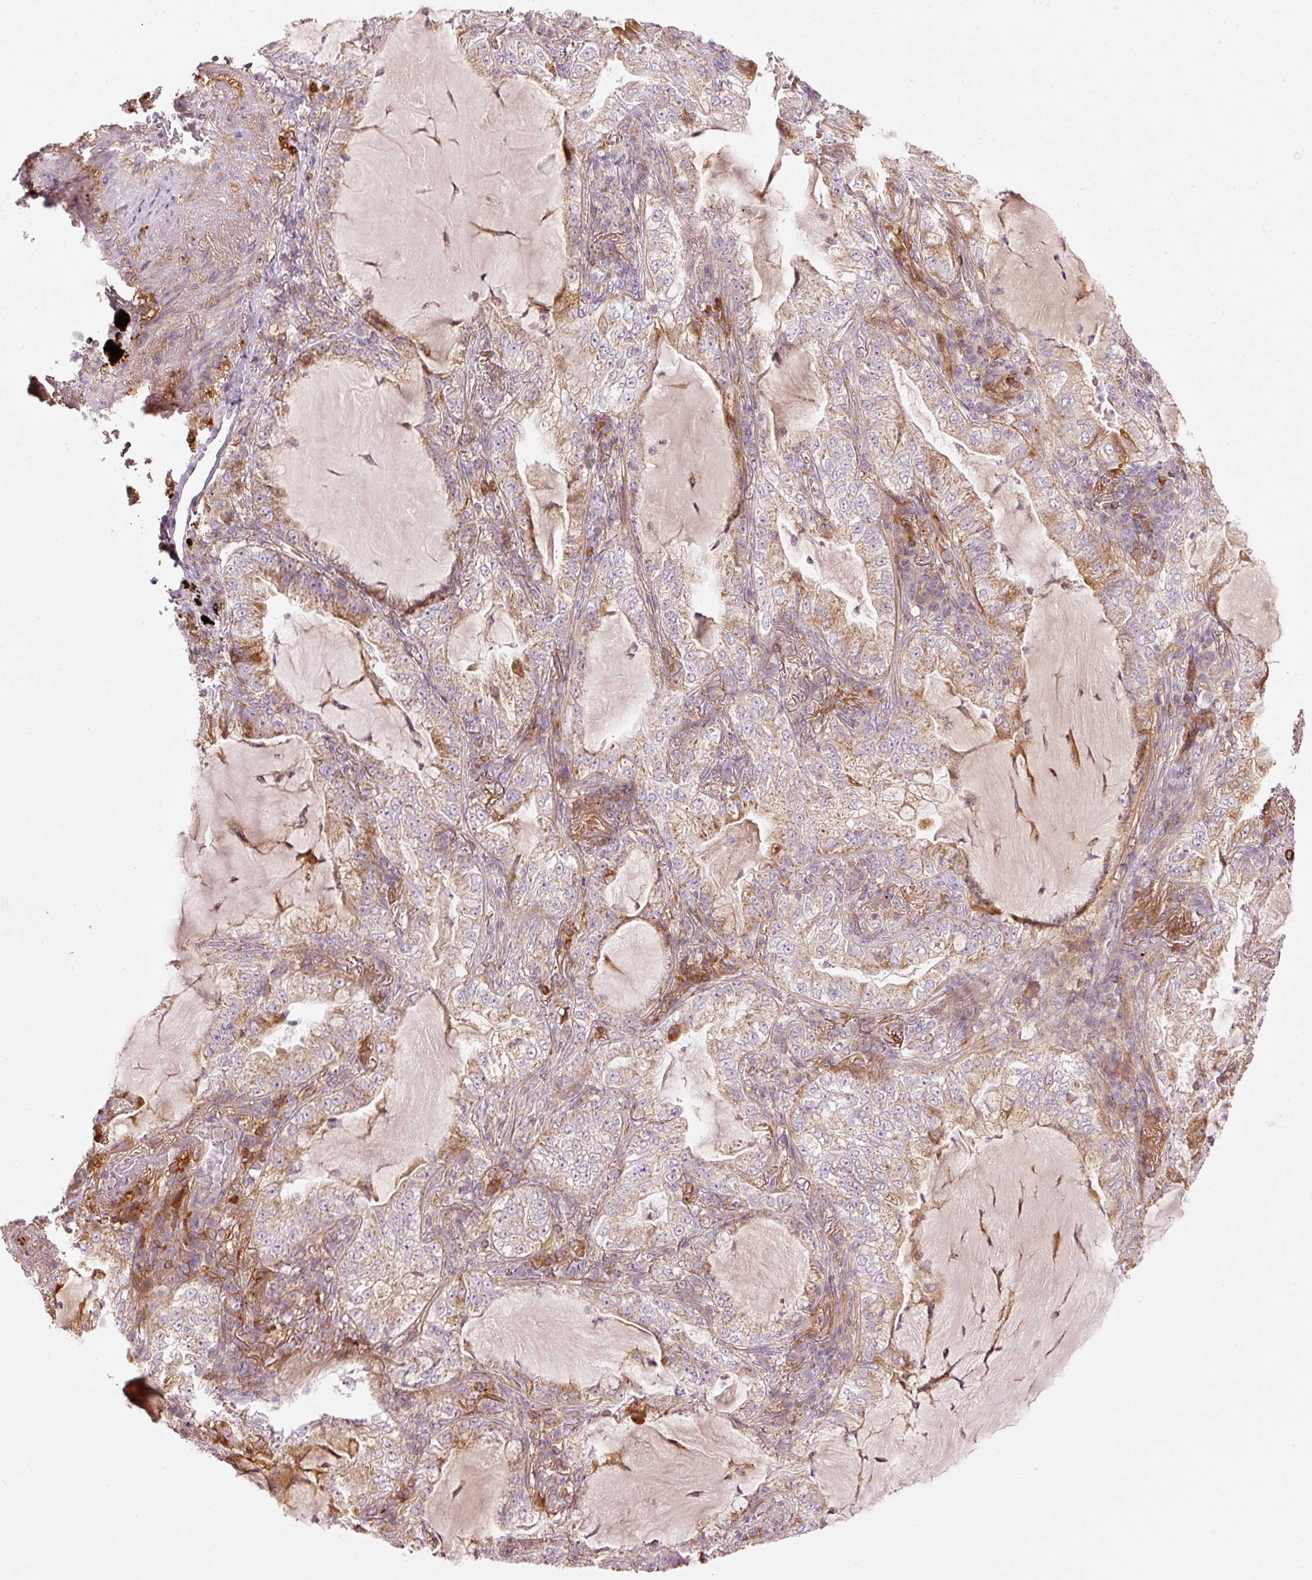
{"staining": {"intensity": "weak", "quantity": "25%-75%", "location": "cytoplasmic/membranous"}, "tissue": "lung cancer", "cell_type": "Tumor cells", "image_type": "cancer", "snomed": [{"axis": "morphology", "description": "Adenocarcinoma, NOS"}, {"axis": "topography", "description": "Lung"}], "caption": "Brown immunohistochemical staining in human lung adenocarcinoma demonstrates weak cytoplasmic/membranous expression in approximately 25%-75% of tumor cells.", "gene": "SERPING1", "patient": {"sex": "female", "age": 73}}